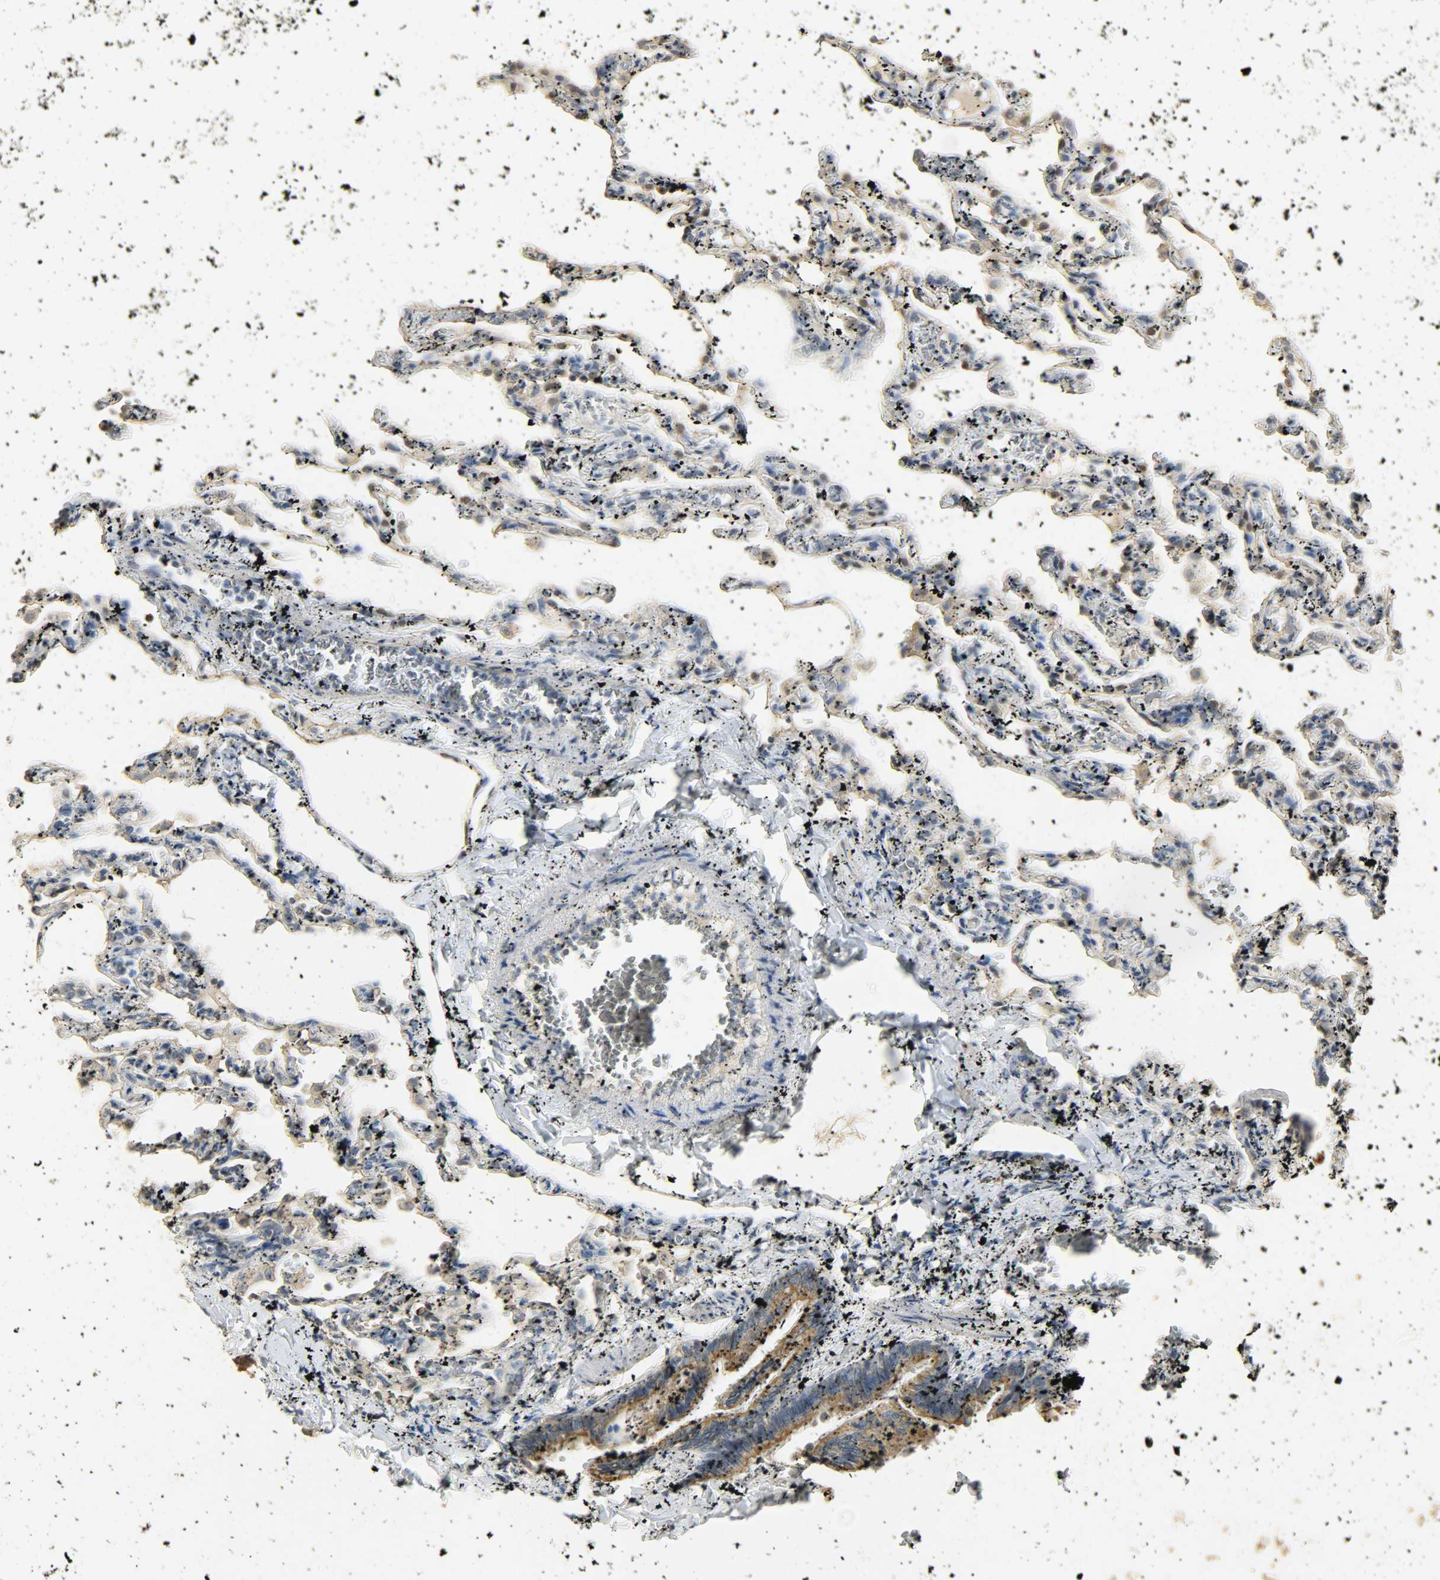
{"staining": {"intensity": "moderate", "quantity": "25%-75%", "location": "cytoplasmic/membranous,nuclear"}, "tissue": "lung", "cell_type": "Alveolar cells", "image_type": "normal", "snomed": [{"axis": "morphology", "description": "Normal tissue, NOS"}, {"axis": "topography", "description": "Lung"}], "caption": "Protein expression analysis of unremarkable human lung reveals moderate cytoplasmic/membranous,nuclear positivity in approximately 25%-75% of alveolar cells. Nuclei are stained in blue.", "gene": "USP13", "patient": {"sex": "male", "age": 21}}